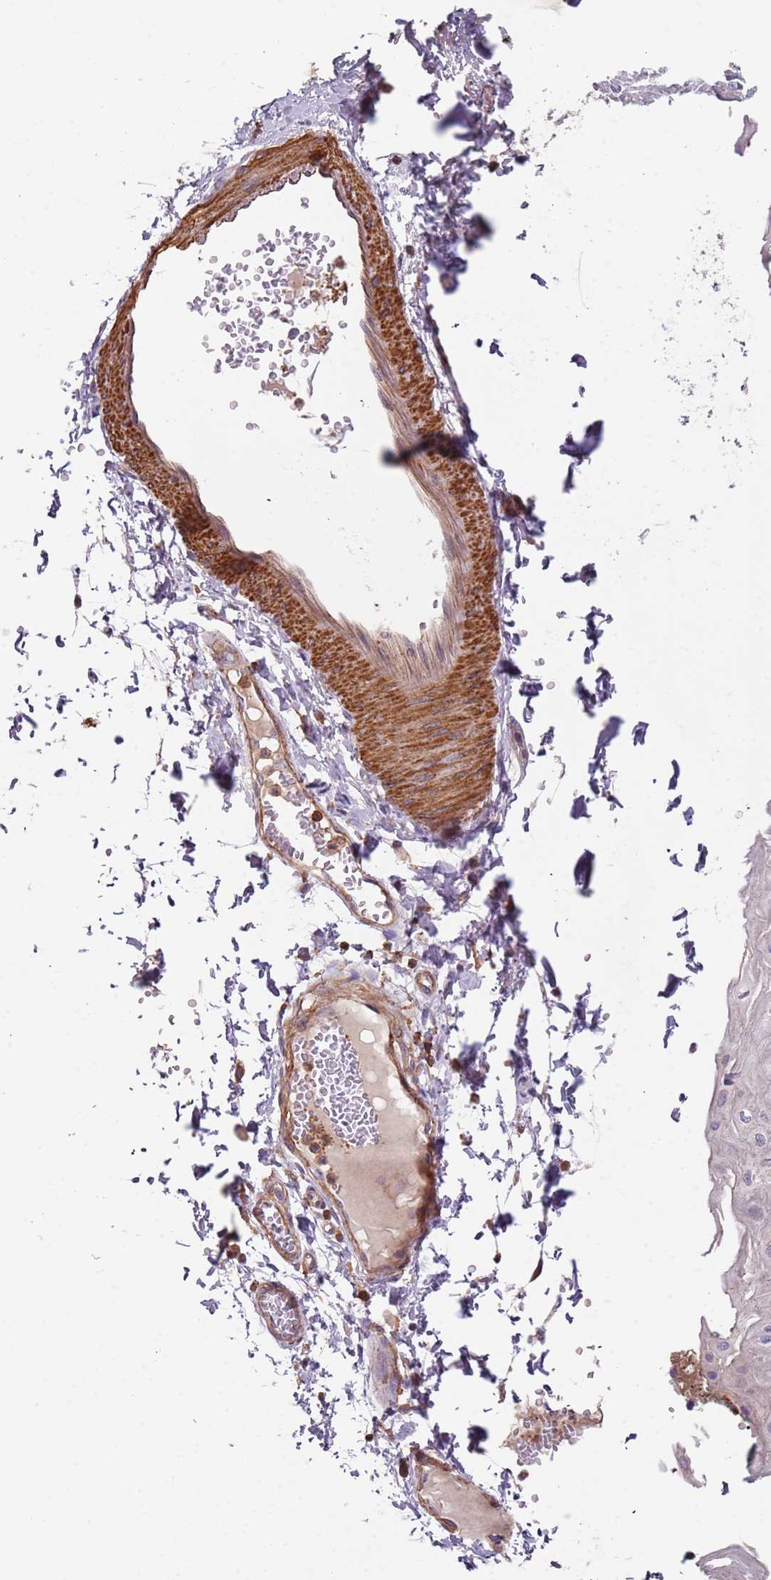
{"staining": {"intensity": "negative", "quantity": "none", "location": "none"}, "tissue": "esophagus", "cell_type": "Squamous epithelial cells", "image_type": "normal", "snomed": [{"axis": "morphology", "description": "Normal tissue, NOS"}, {"axis": "topography", "description": "Esophagus"}], "caption": "This is a micrograph of immunohistochemistry (IHC) staining of normal esophagus, which shows no staining in squamous epithelial cells. (Brightfield microscopy of DAB (3,3'-diaminobenzidine) IHC at high magnification).", "gene": "SYT4", "patient": {"sex": "male", "age": 60}}